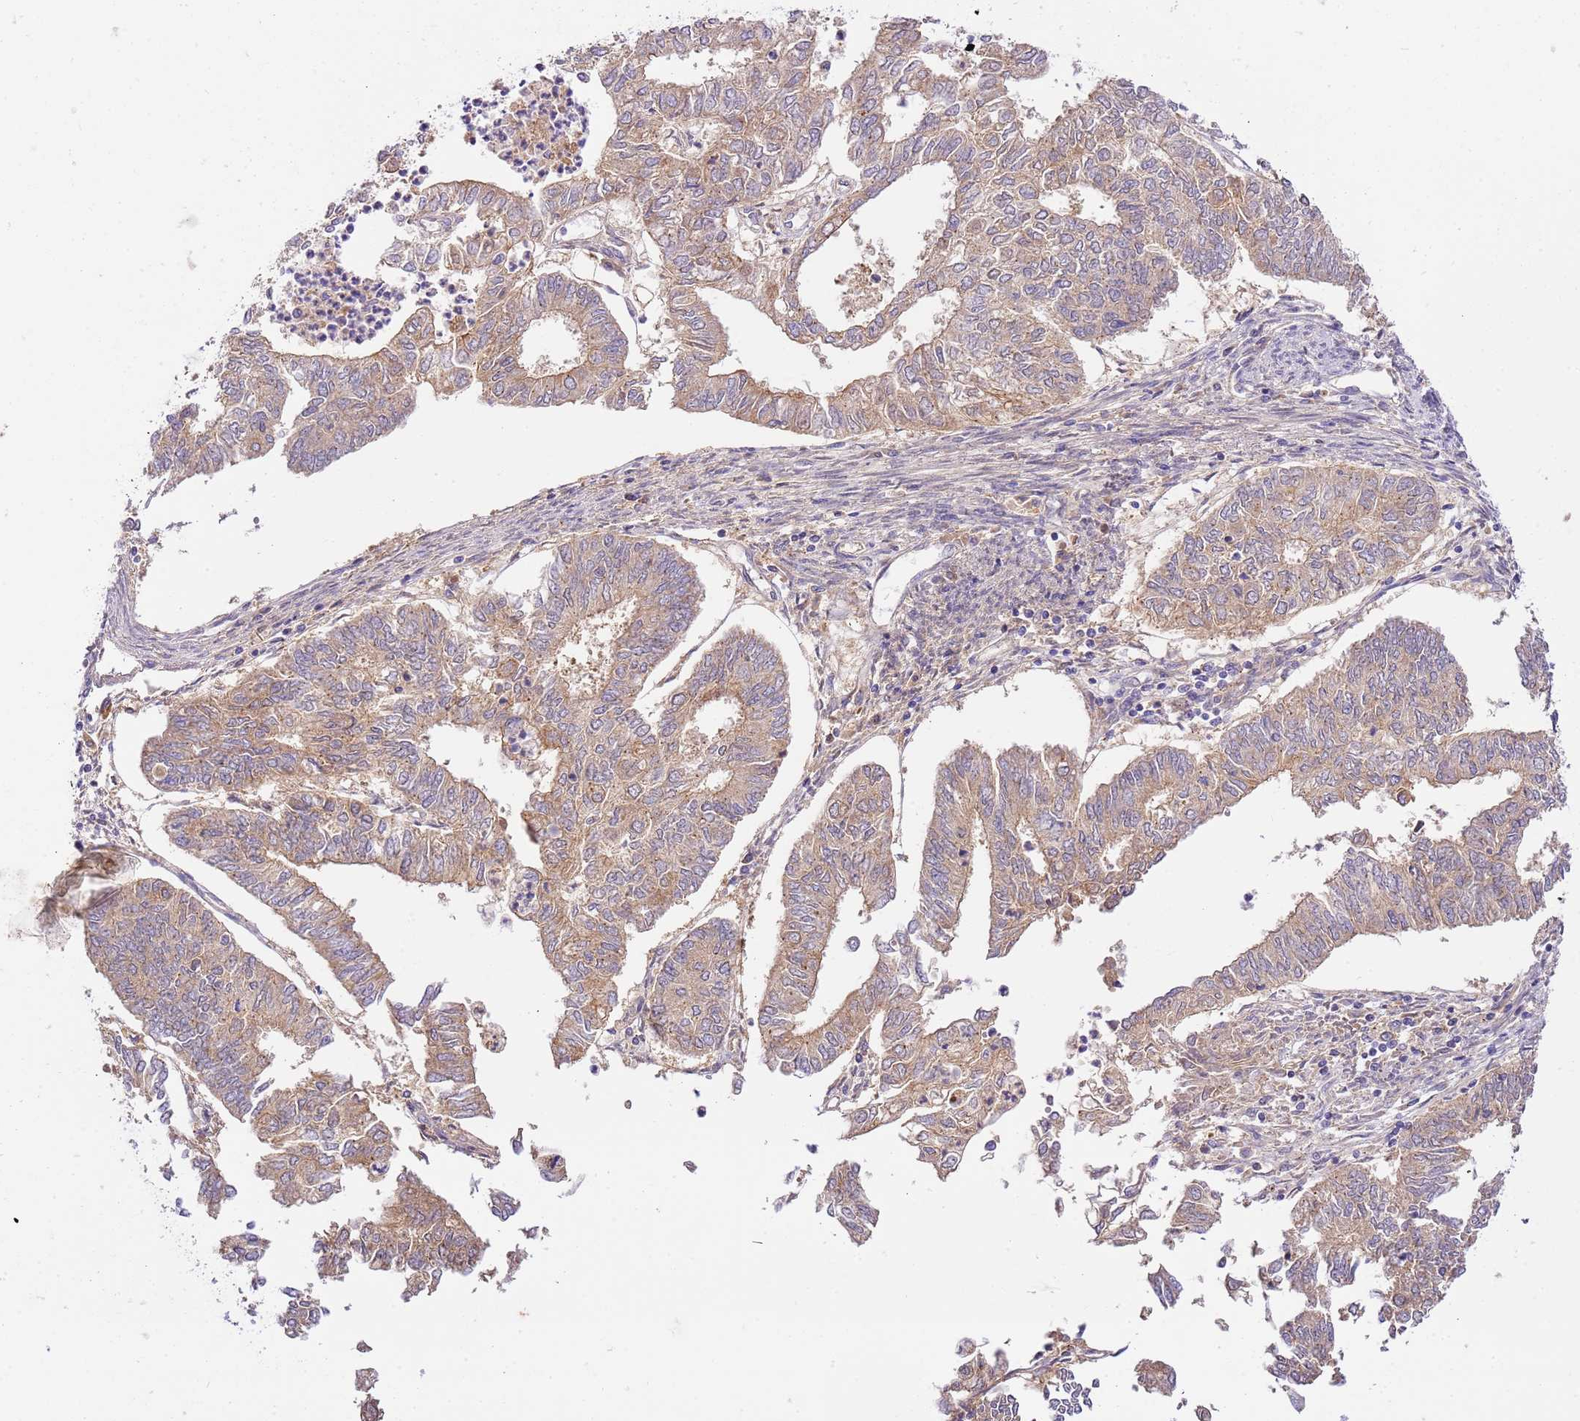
{"staining": {"intensity": "weak", "quantity": ">75%", "location": "cytoplasmic/membranous"}, "tissue": "endometrial cancer", "cell_type": "Tumor cells", "image_type": "cancer", "snomed": [{"axis": "morphology", "description": "Adenocarcinoma, NOS"}, {"axis": "topography", "description": "Endometrium"}], "caption": "Endometrial cancer (adenocarcinoma) stained with IHC demonstrates weak cytoplasmic/membranous expression in about >75% of tumor cells.", "gene": "C8G", "patient": {"sex": "female", "age": 68}}